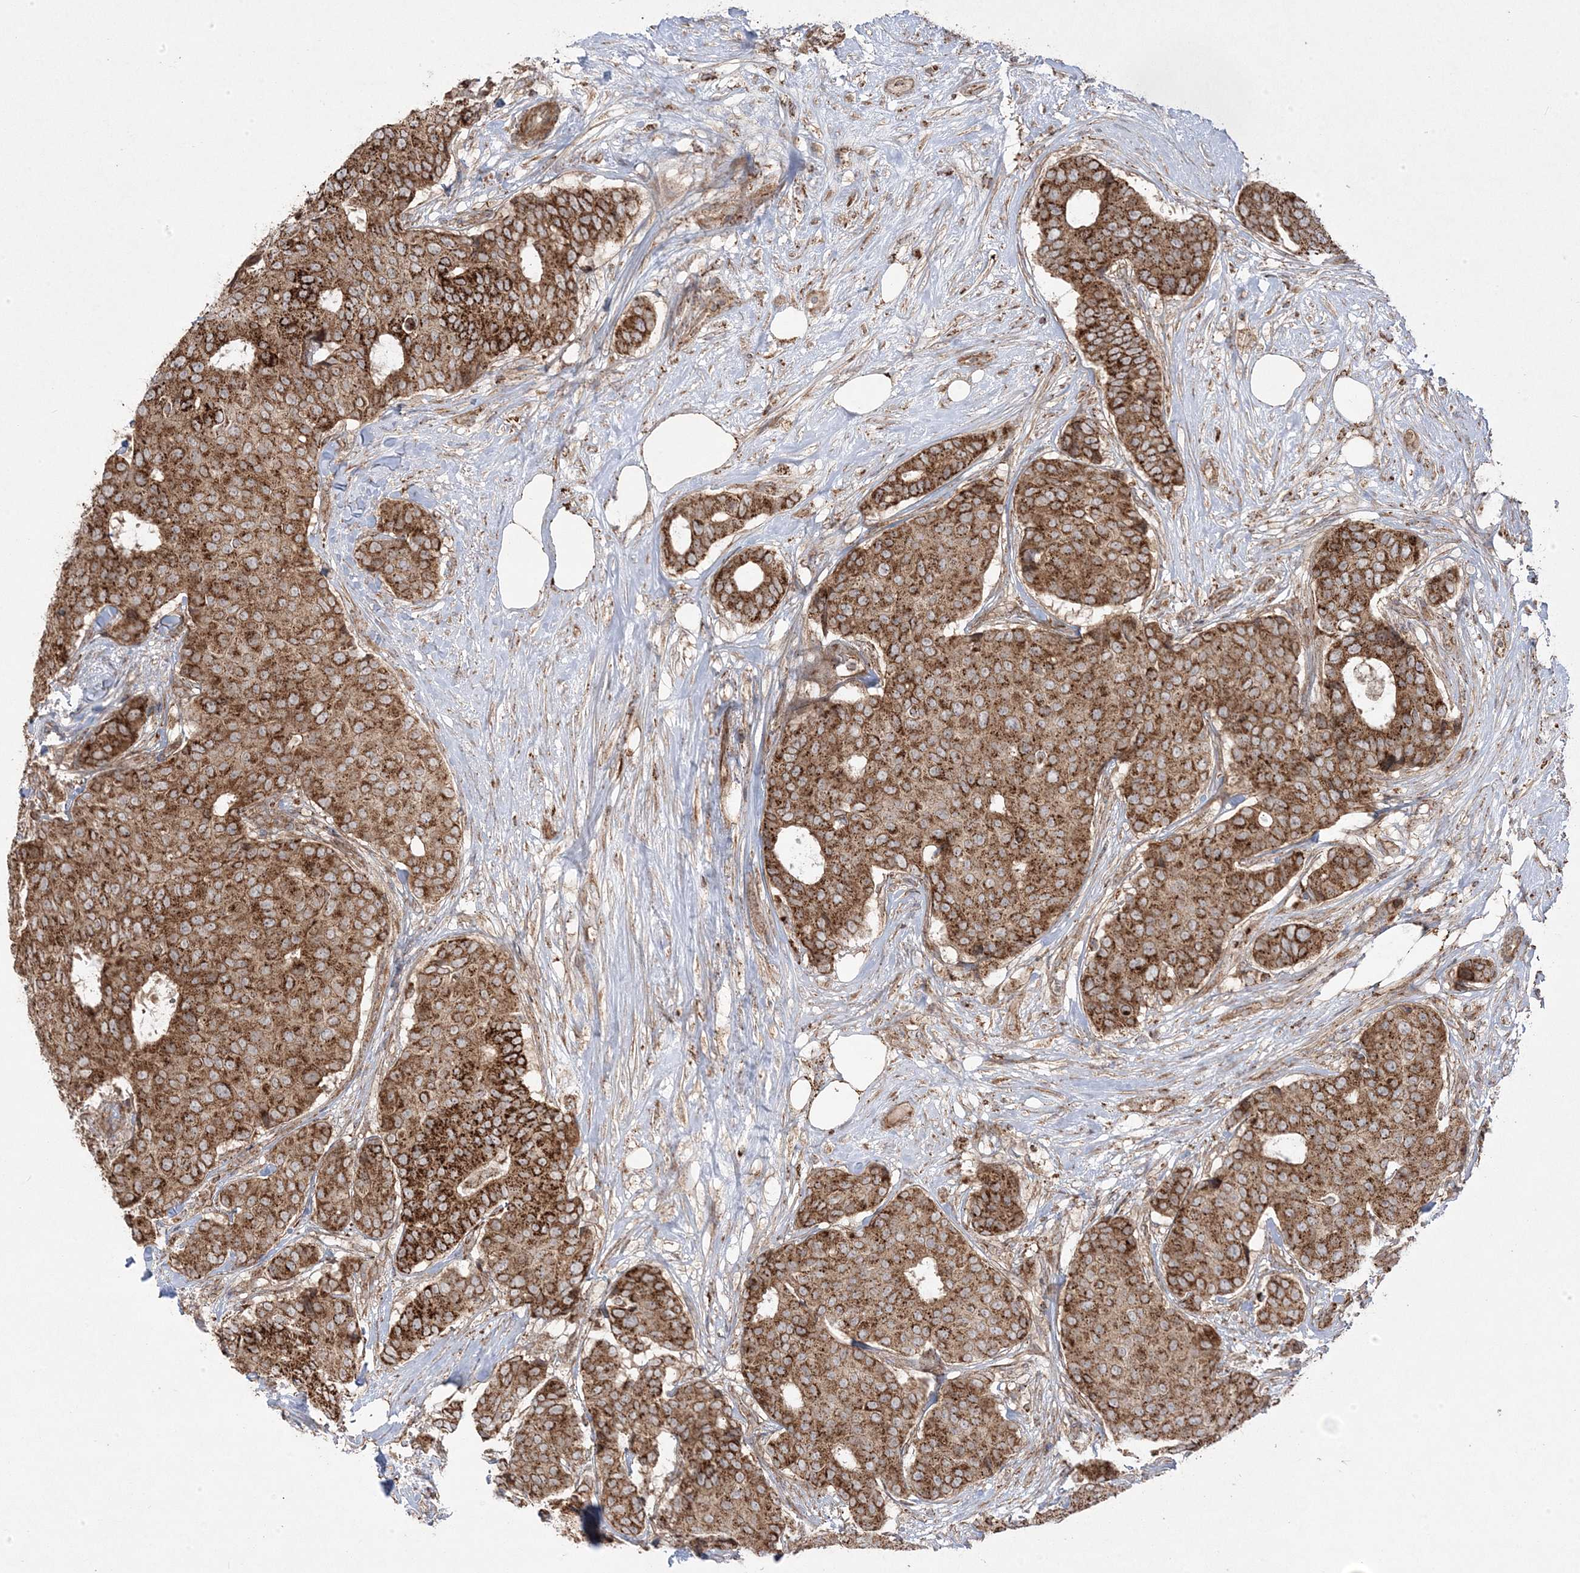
{"staining": {"intensity": "strong", "quantity": ">75%", "location": "cytoplasmic/membranous"}, "tissue": "breast cancer", "cell_type": "Tumor cells", "image_type": "cancer", "snomed": [{"axis": "morphology", "description": "Duct carcinoma"}, {"axis": "topography", "description": "Breast"}], "caption": "Breast infiltrating ductal carcinoma stained with a protein marker demonstrates strong staining in tumor cells.", "gene": "CLUAP1", "patient": {"sex": "female", "age": 75}}